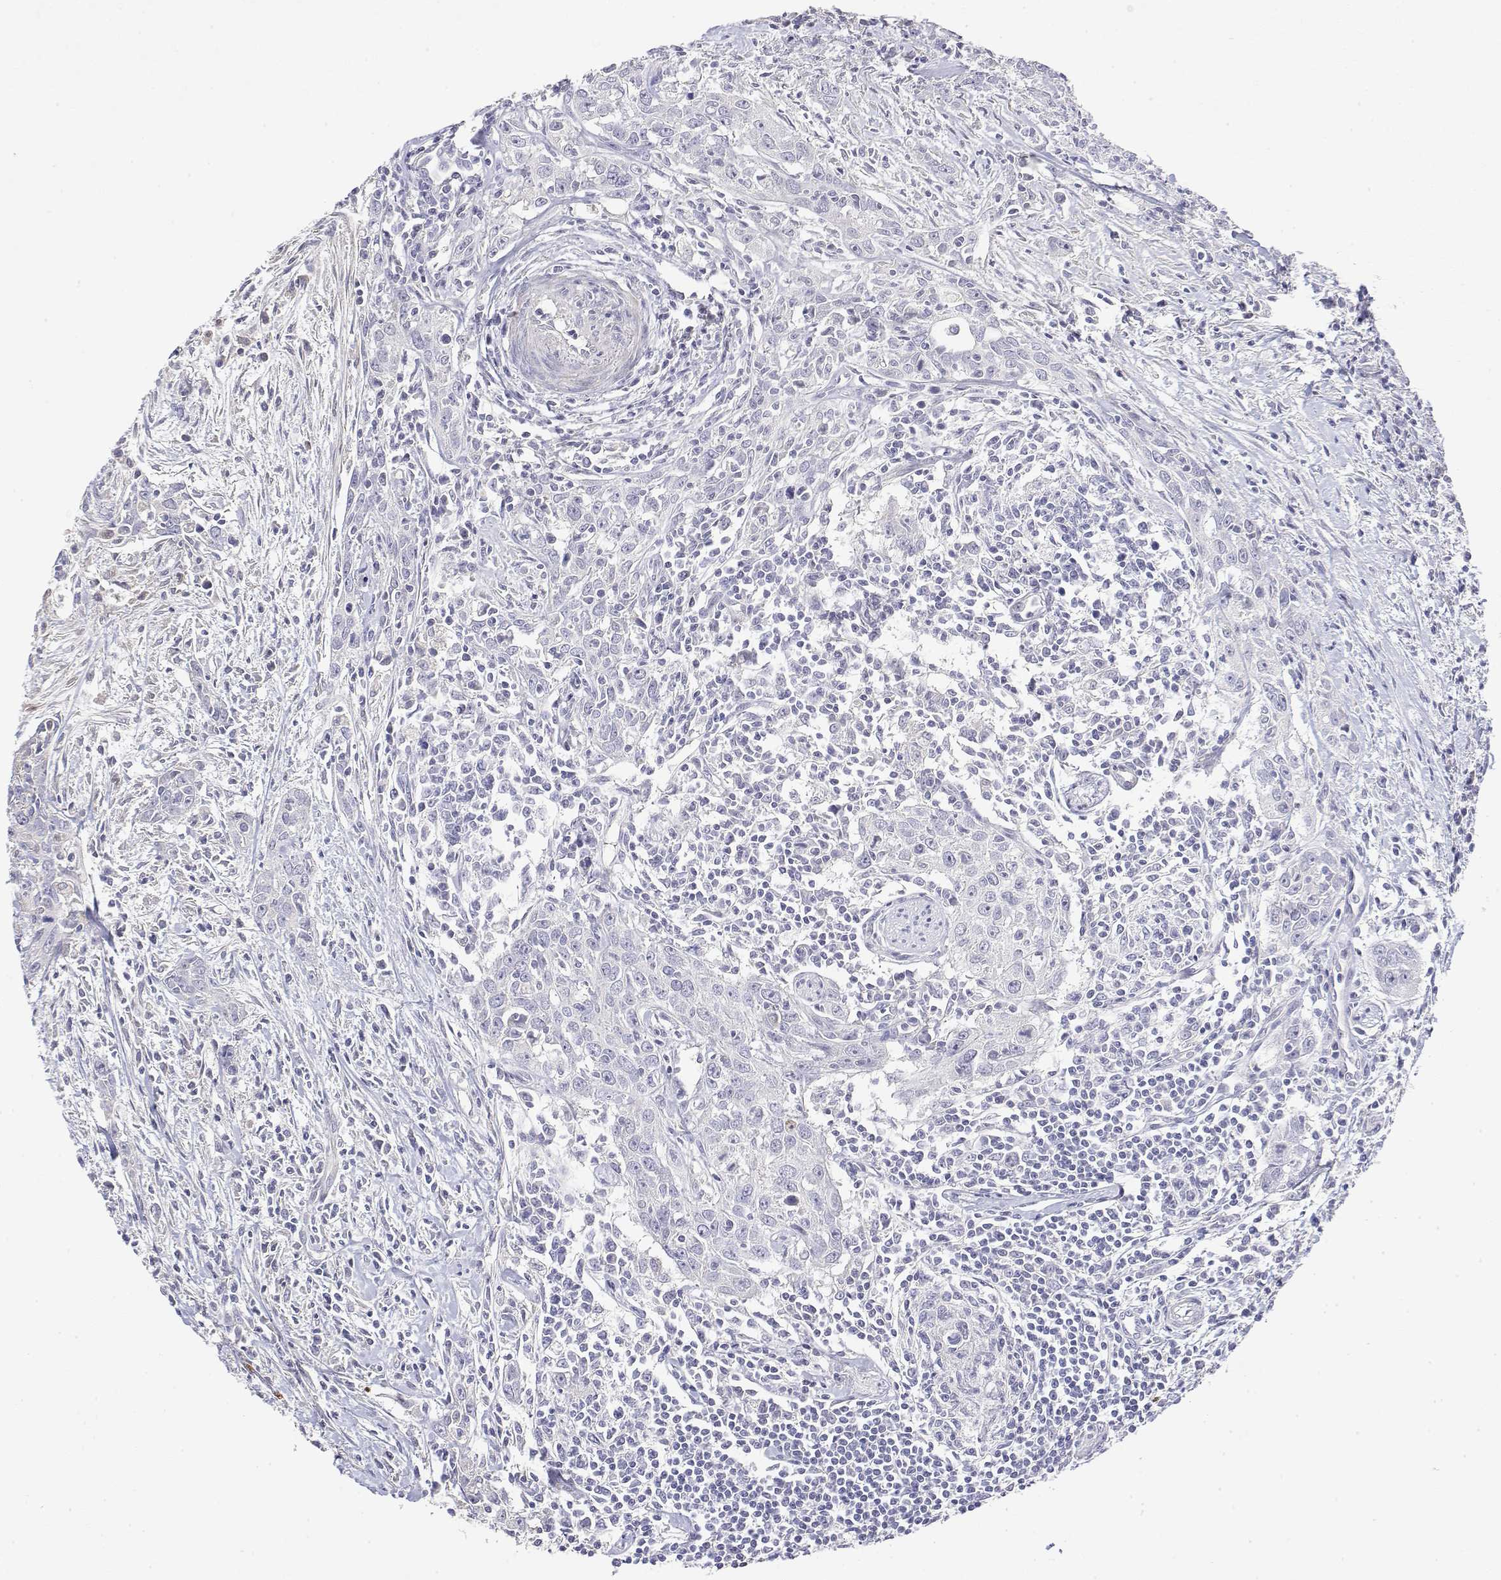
{"staining": {"intensity": "negative", "quantity": "none", "location": "none"}, "tissue": "urothelial cancer", "cell_type": "Tumor cells", "image_type": "cancer", "snomed": [{"axis": "morphology", "description": "Urothelial carcinoma, High grade"}, {"axis": "topography", "description": "Urinary bladder"}], "caption": "This is an immunohistochemistry (IHC) histopathology image of human urothelial cancer. There is no staining in tumor cells.", "gene": "GGACT", "patient": {"sex": "male", "age": 83}}